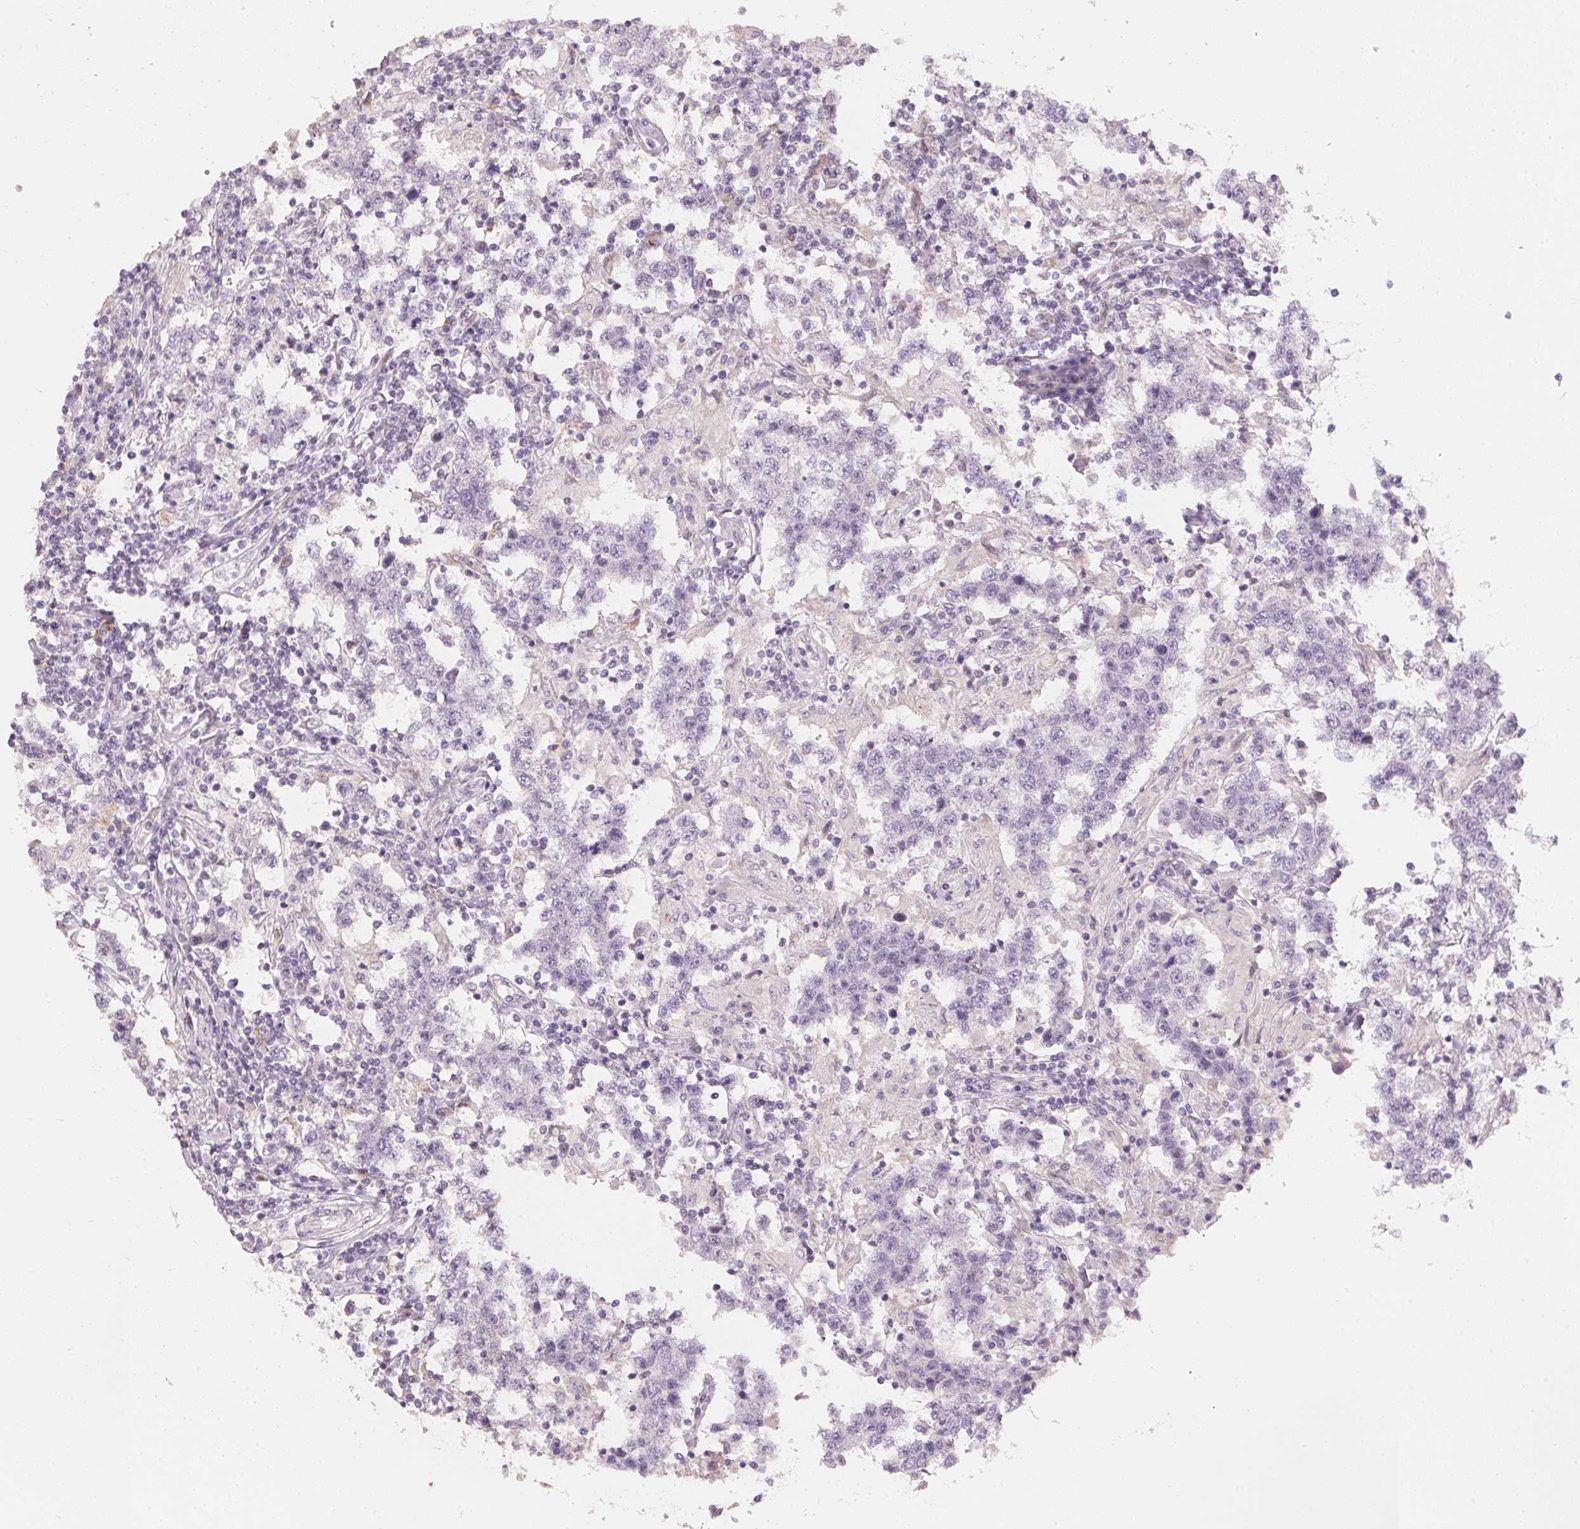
{"staining": {"intensity": "negative", "quantity": "none", "location": "none"}, "tissue": "testis cancer", "cell_type": "Tumor cells", "image_type": "cancer", "snomed": [{"axis": "morphology", "description": "Seminoma, NOS"}, {"axis": "morphology", "description": "Carcinoma, Embryonal, NOS"}, {"axis": "topography", "description": "Testis"}], "caption": "DAB (3,3'-diaminobenzidine) immunohistochemical staining of testis cancer (embryonal carcinoma) reveals no significant expression in tumor cells.", "gene": "TREH", "patient": {"sex": "male", "age": 41}}